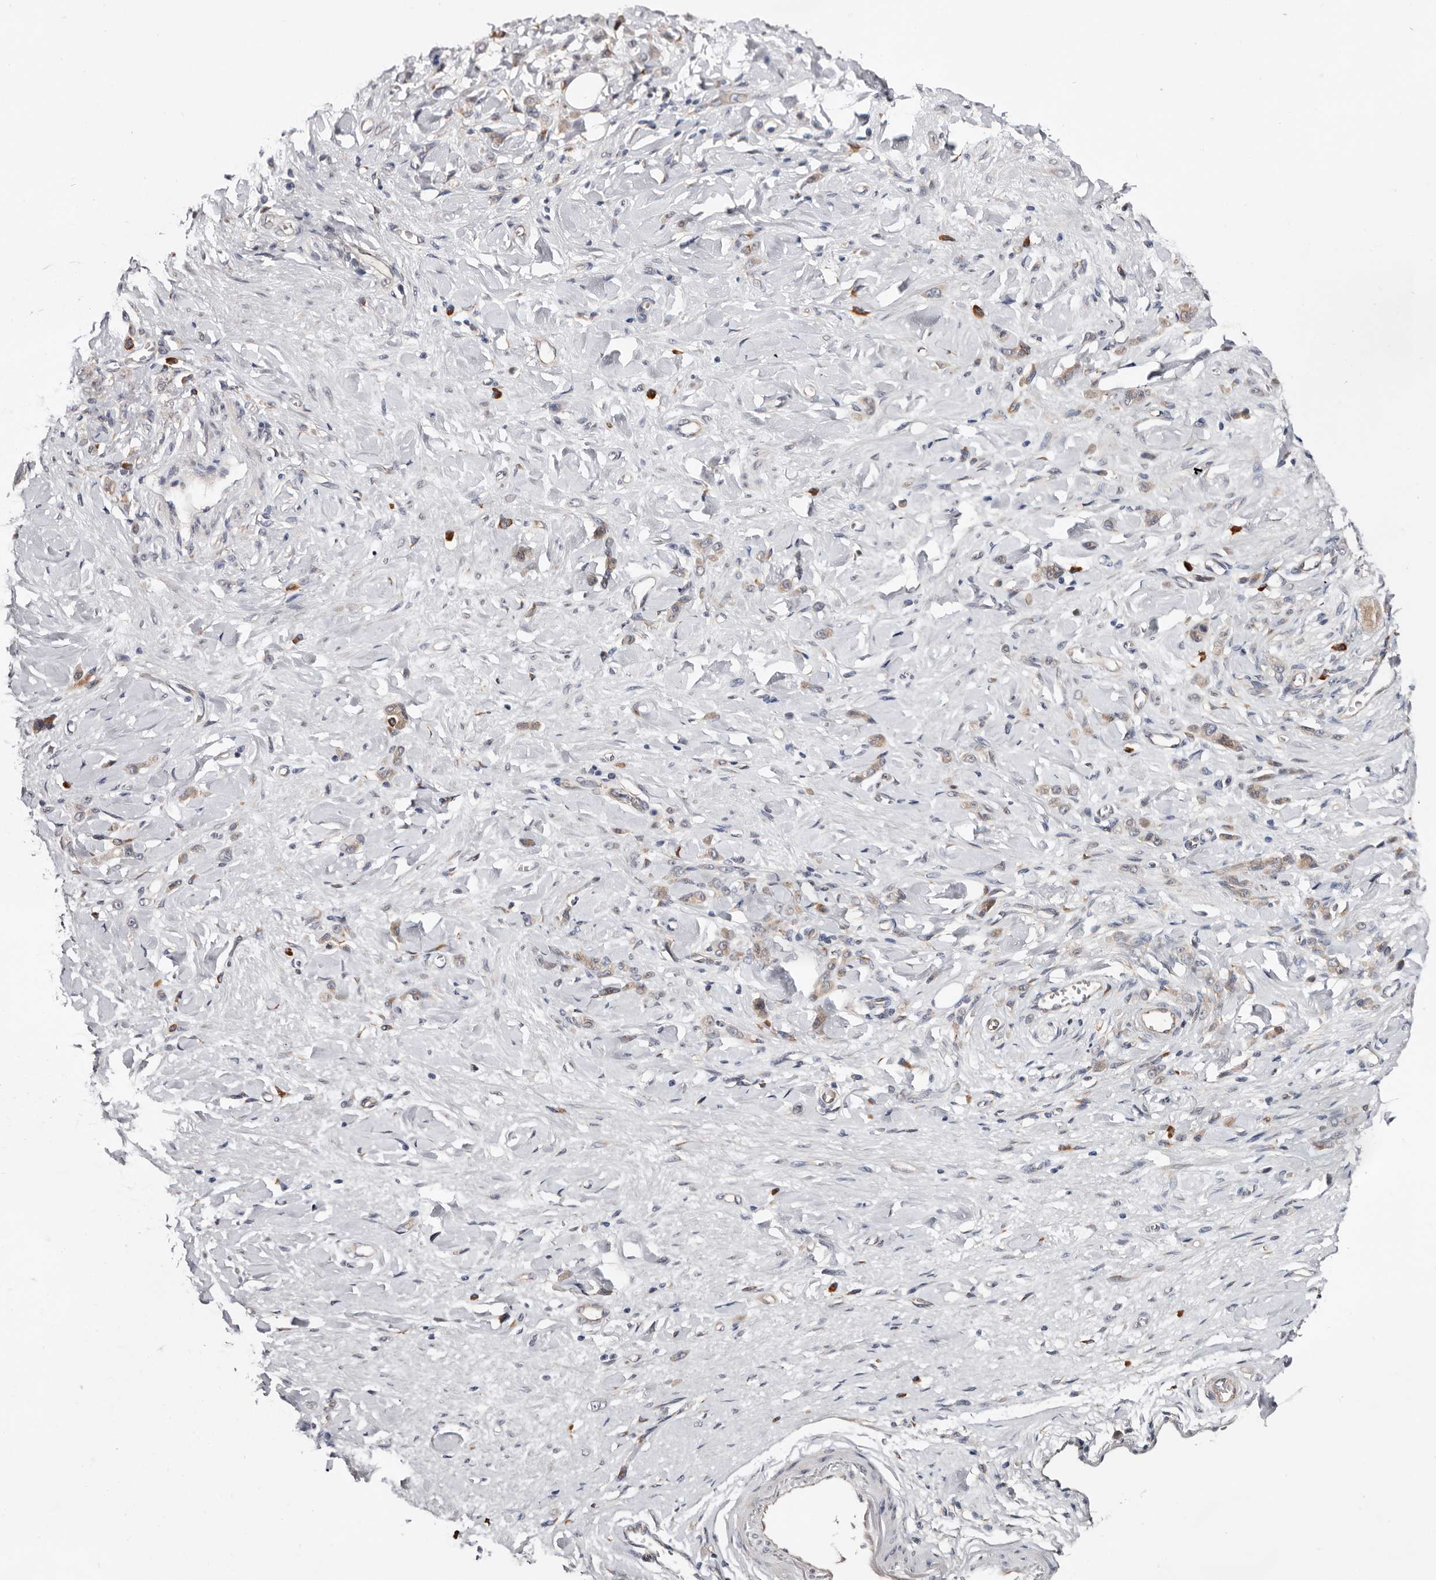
{"staining": {"intensity": "weak", "quantity": "<25%", "location": "cytoplasmic/membranous"}, "tissue": "stomach cancer", "cell_type": "Tumor cells", "image_type": "cancer", "snomed": [{"axis": "morphology", "description": "Normal tissue, NOS"}, {"axis": "morphology", "description": "Adenocarcinoma, NOS"}, {"axis": "topography", "description": "Stomach"}], "caption": "Immunohistochemistry (IHC) histopathology image of neoplastic tissue: stomach adenocarcinoma stained with DAB demonstrates no significant protein staining in tumor cells.", "gene": "USH1C", "patient": {"sex": "male", "age": 82}}